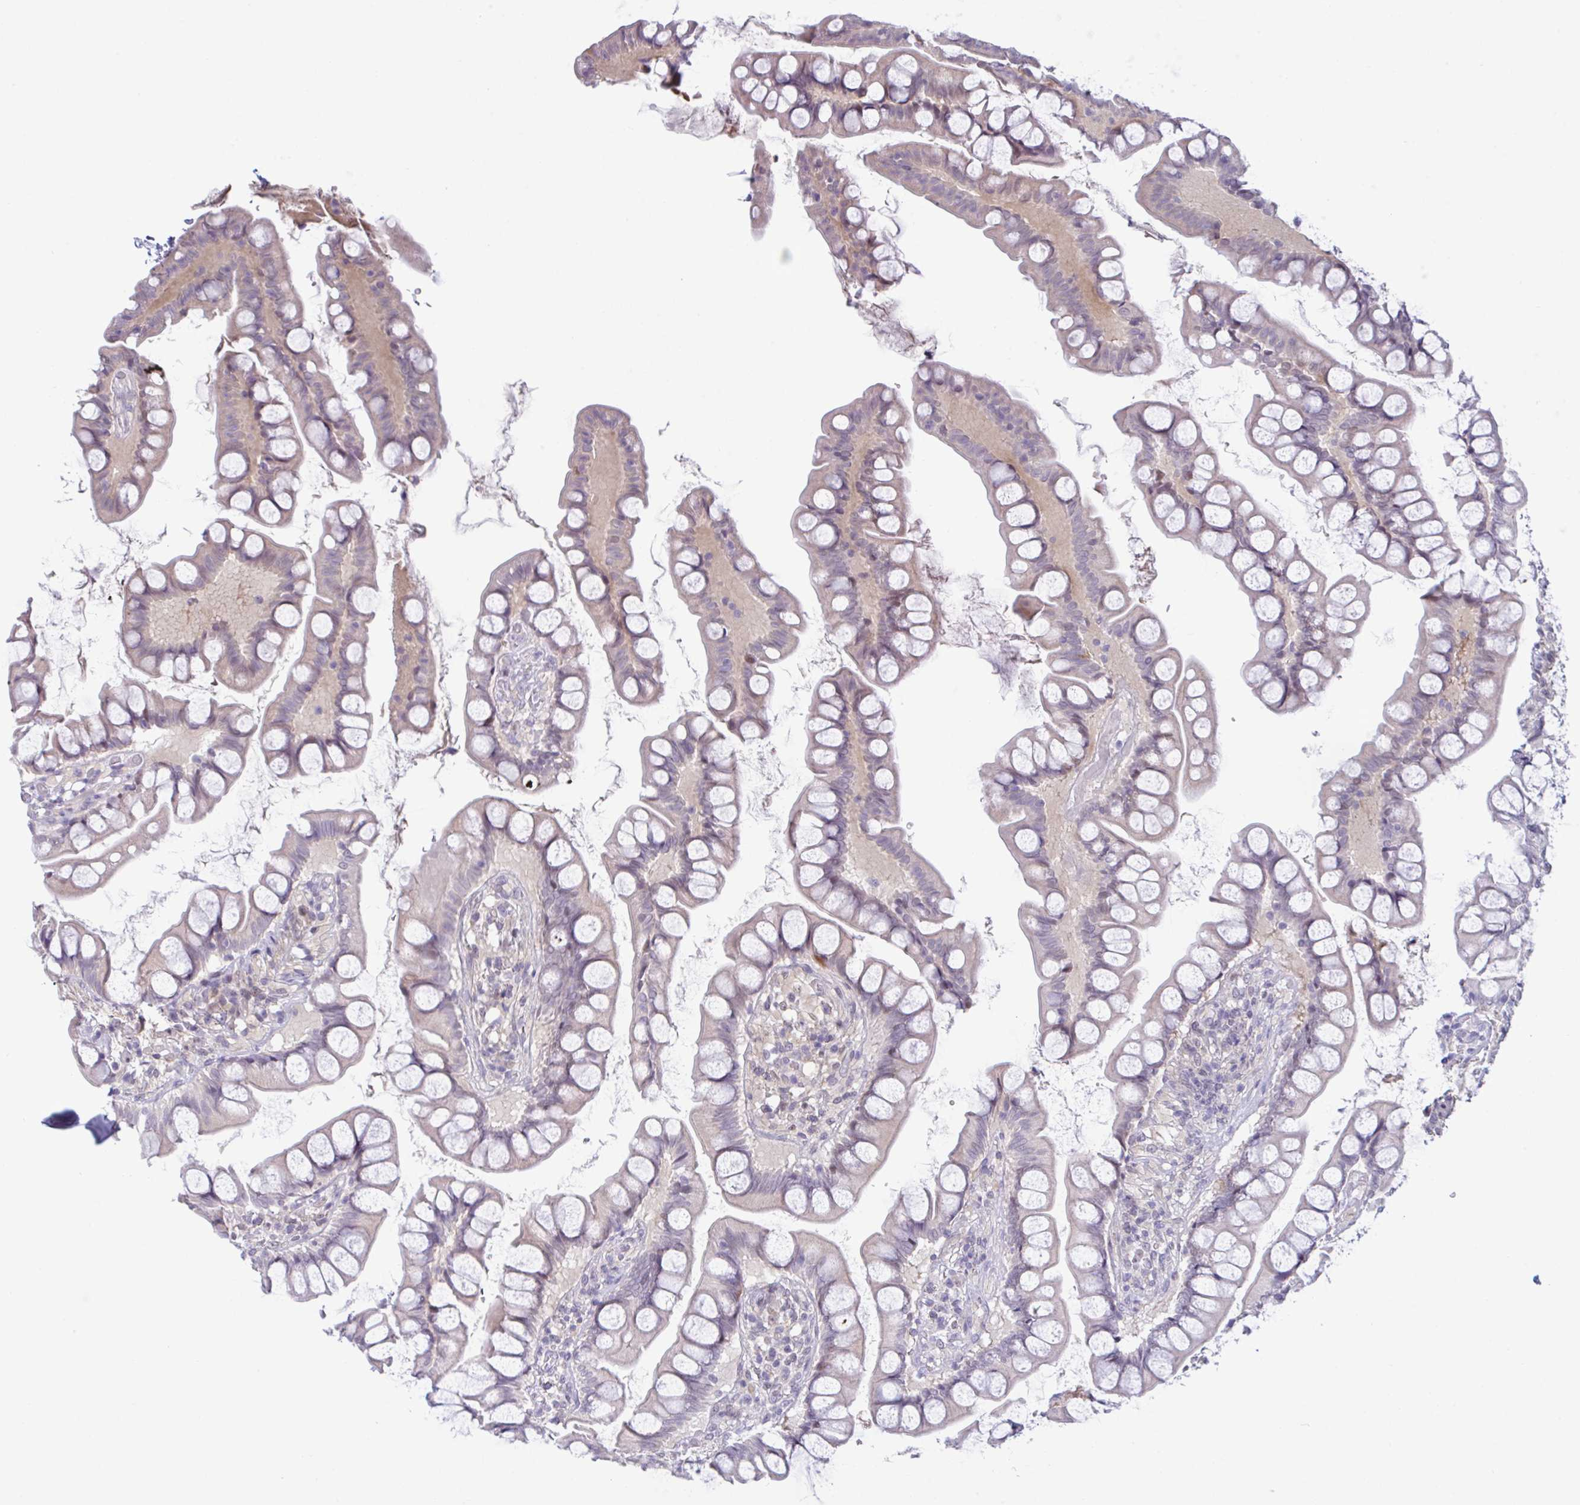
{"staining": {"intensity": "weak", "quantity": "25%-75%", "location": "cytoplasmic/membranous,nuclear"}, "tissue": "small intestine", "cell_type": "Glandular cells", "image_type": "normal", "snomed": [{"axis": "morphology", "description": "Normal tissue, NOS"}, {"axis": "topography", "description": "Small intestine"}], "caption": "Immunohistochemistry of unremarkable small intestine displays low levels of weak cytoplasmic/membranous,nuclear staining in approximately 25%-75% of glandular cells.", "gene": "USP35", "patient": {"sex": "male", "age": 70}}